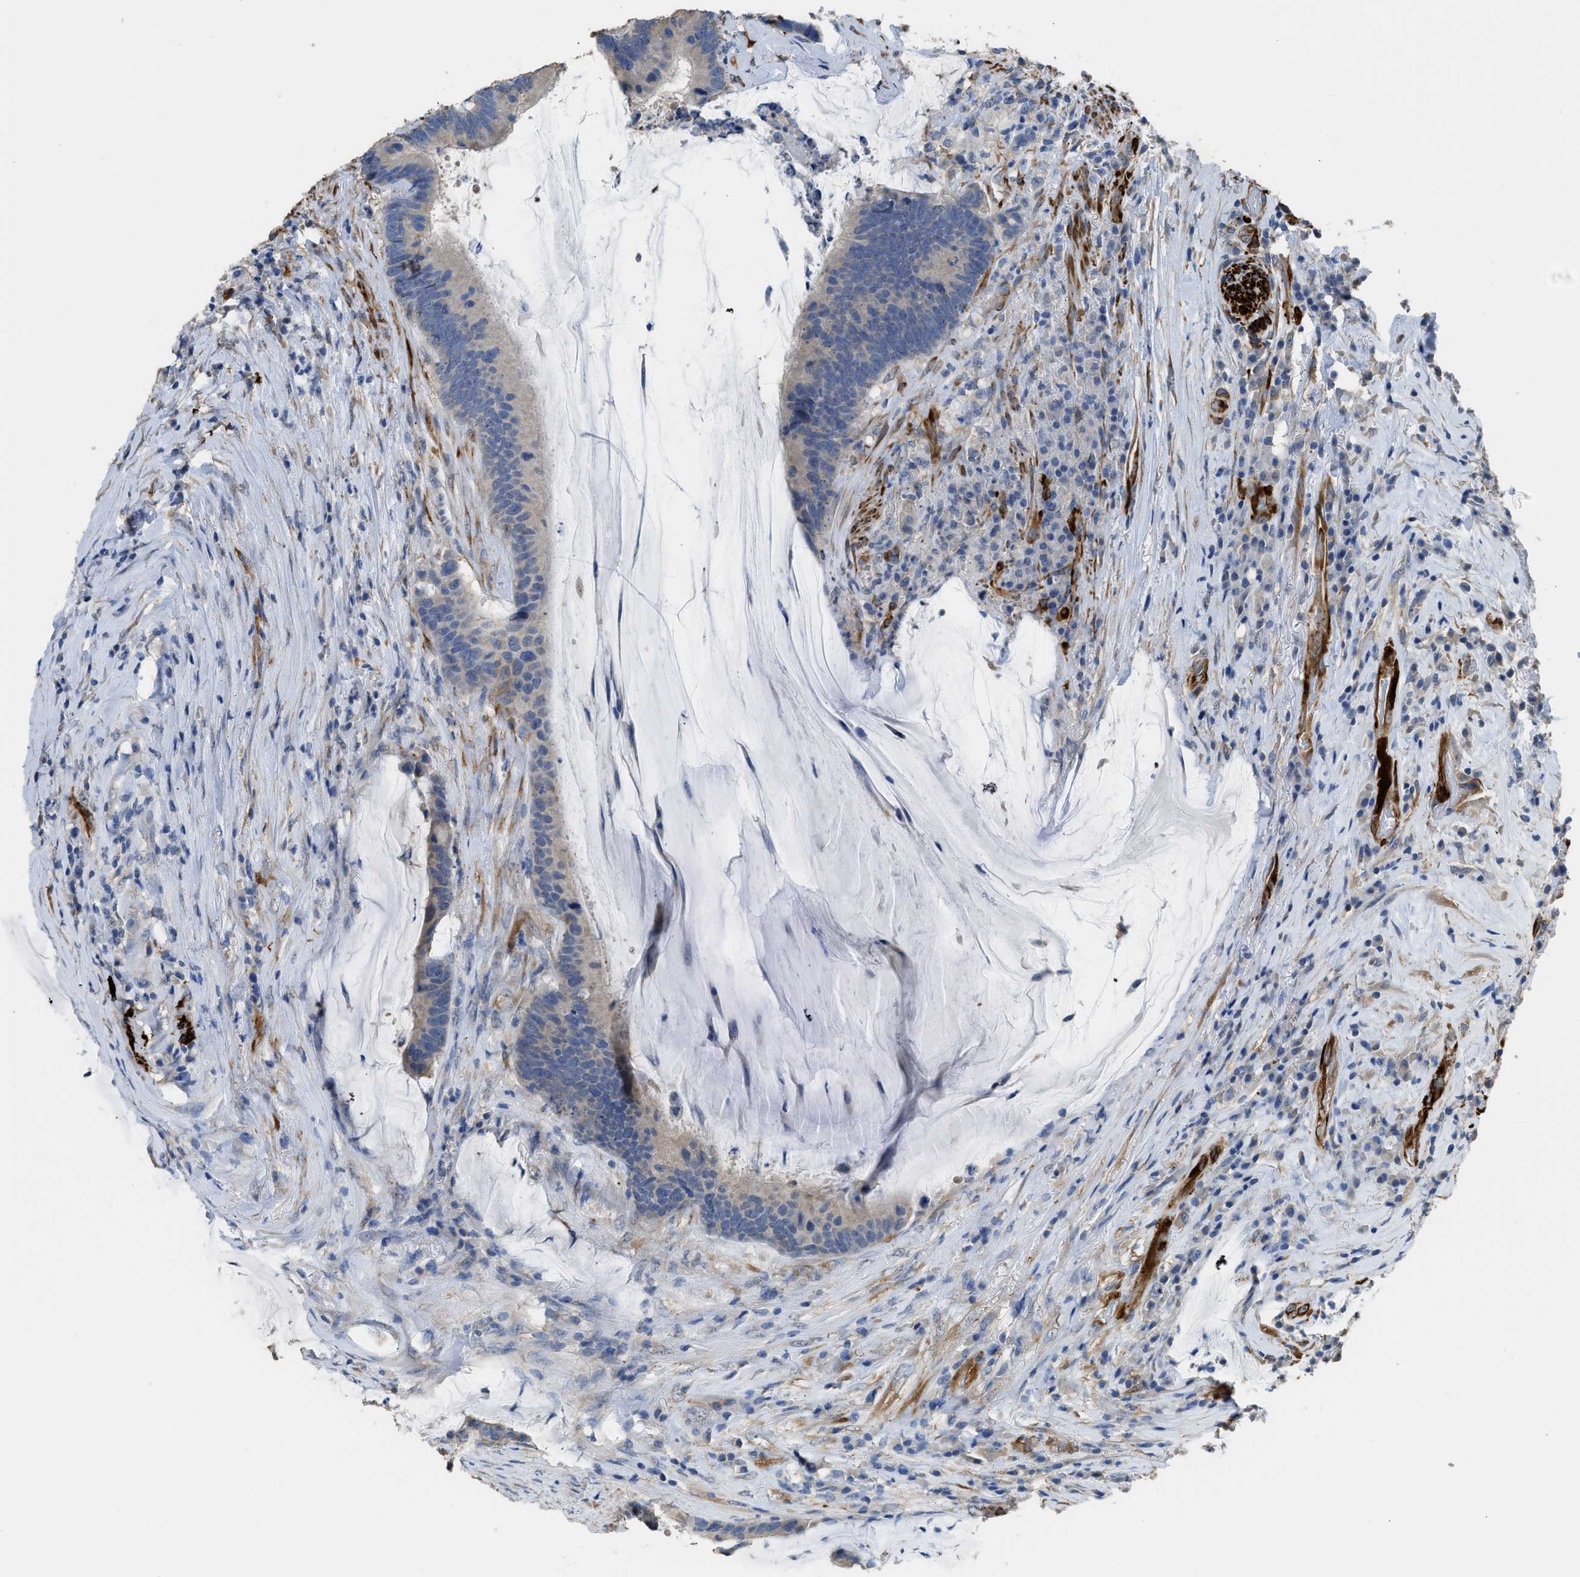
{"staining": {"intensity": "negative", "quantity": "none", "location": "none"}, "tissue": "colorectal cancer", "cell_type": "Tumor cells", "image_type": "cancer", "snomed": [{"axis": "morphology", "description": "Adenocarcinoma, NOS"}, {"axis": "topography", "description": "Rectum"}], "caption": "High magnification brightfield microscopy of colorectal cancer (adenocarcinoma) stained with DAB (brown) and counterstained with hematoxylin (blue): tumor cells show no significant staining. The staining was performed using DAB (3,3'-diaminobenzidine) to visualize the protein expression in brown, while the nuclei were stained in blue with hematoxylin (Magnification: 20x).", "gene": "ZSWIM5", "patient": {"sex": "female", "age": 89}}